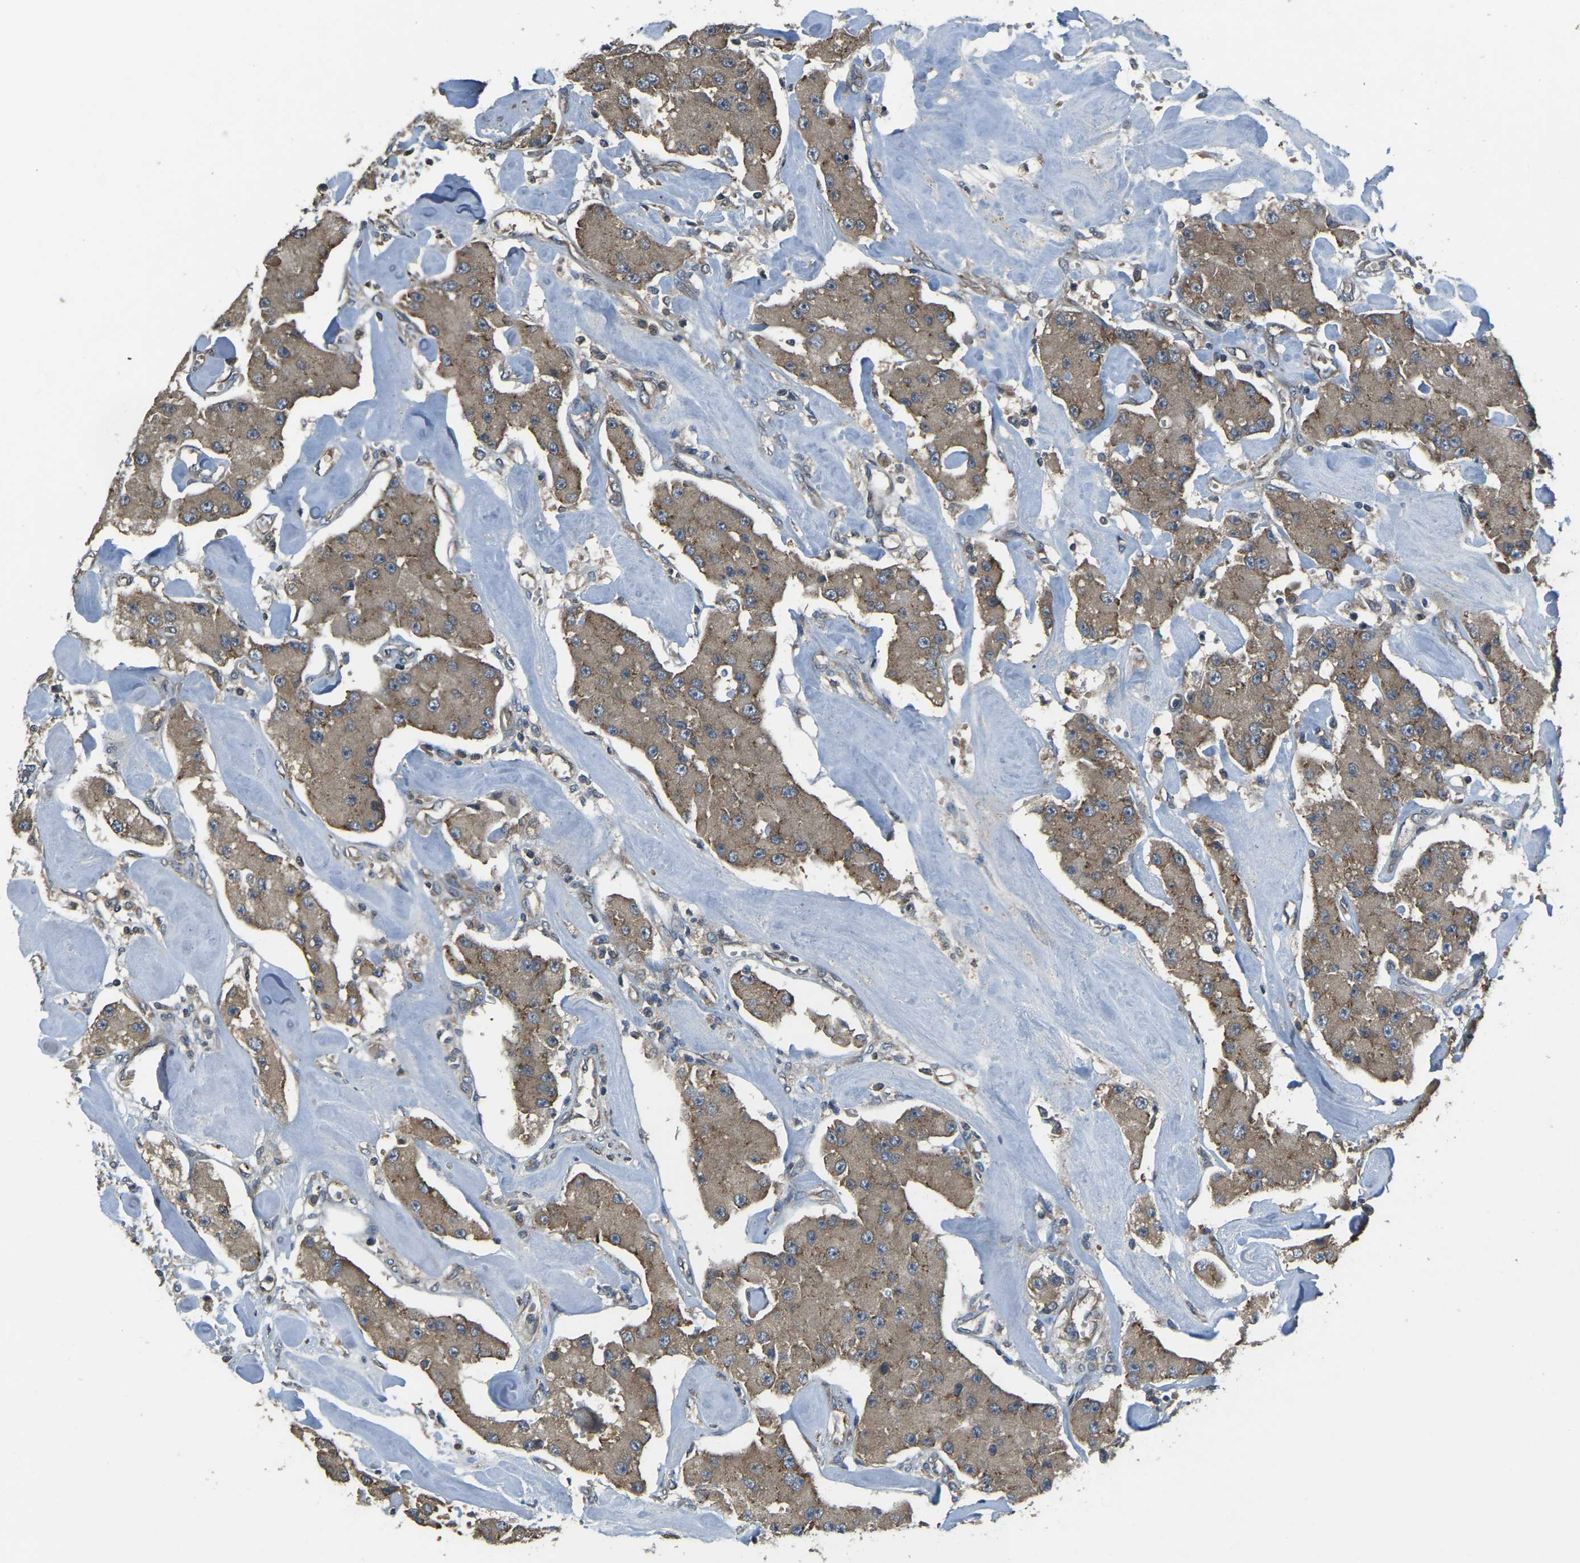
{"staining": {"intensity": "moderate", "quantity": ">75%", "location": "cytoplasmic/membranous"}, "tissue": "carcinoid", "cell_type": "Tumor cells", "image_type": "cancer", "snomed": [{"axis": "morphology", "description": "Carcinoid, malignant, NOS"}, {"axis": "topography", "description": "Pancreas"}], "caption": "IHC image of human malignant carcinoid stained for a protein (brown), which displays medium levels of moderate cytoplasmic/membranous staining in approximately >75% of tumor cells.", "gene": "AIMP1", "patient": {"sex": "male", "age": 41}}